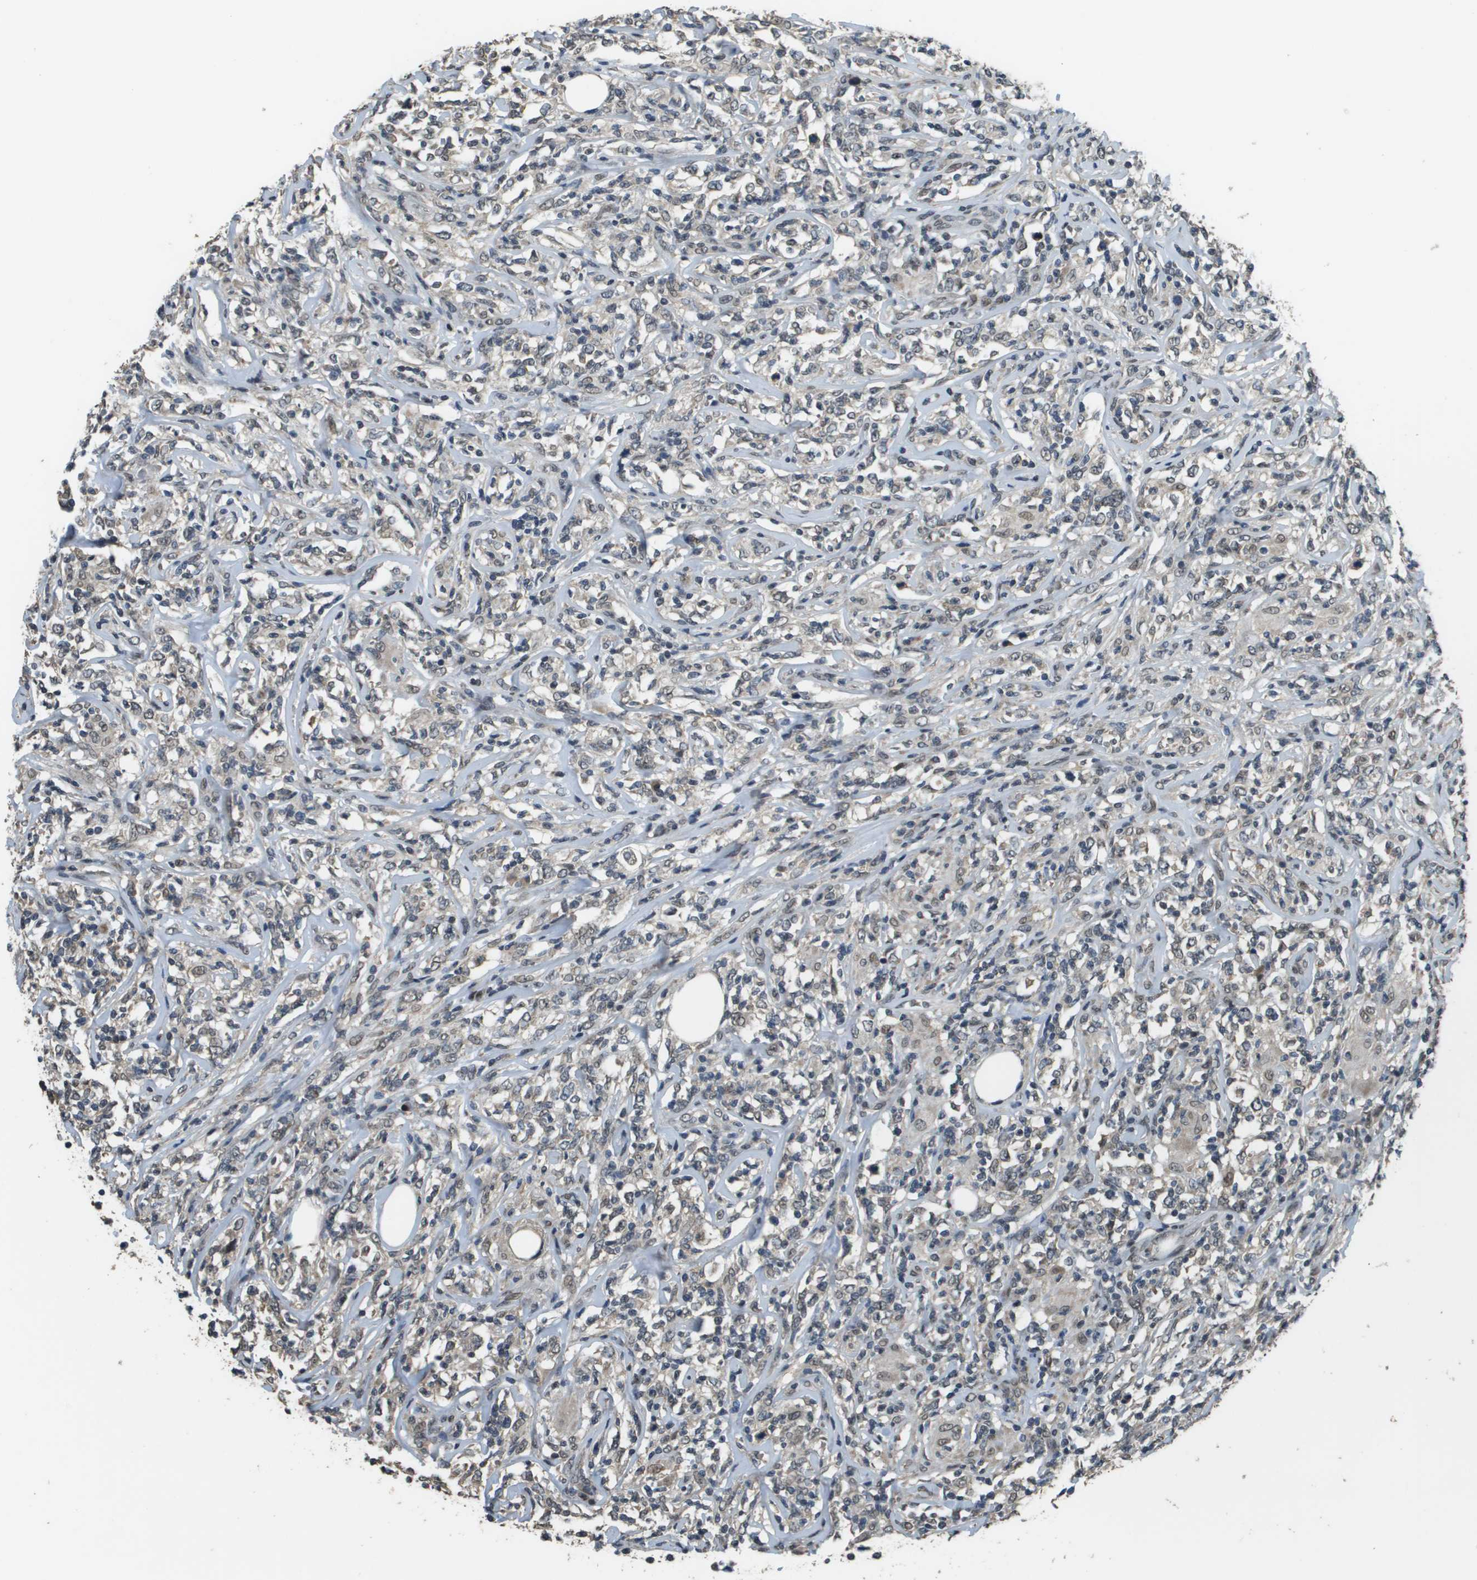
{"staining": {"intensity": "weak", "quantity": "<25%", "location": "nuclear"}, "tissue": "lymphoma", "cell_type": "Tumor cells", "image_type": "cancer", "snomed": [{"axis": "morphology", "description": "Malignant lymphoma, non-Hodgkin's type, High grade"}, {"axis": "topography", "description": "Lymph node"}], "caption": "A histopathology image of lymphoma stained for a protein displays no brown staining in tumor cells.", "gene": "FANCC", "patient": {"sex": "female", "age": 84}}